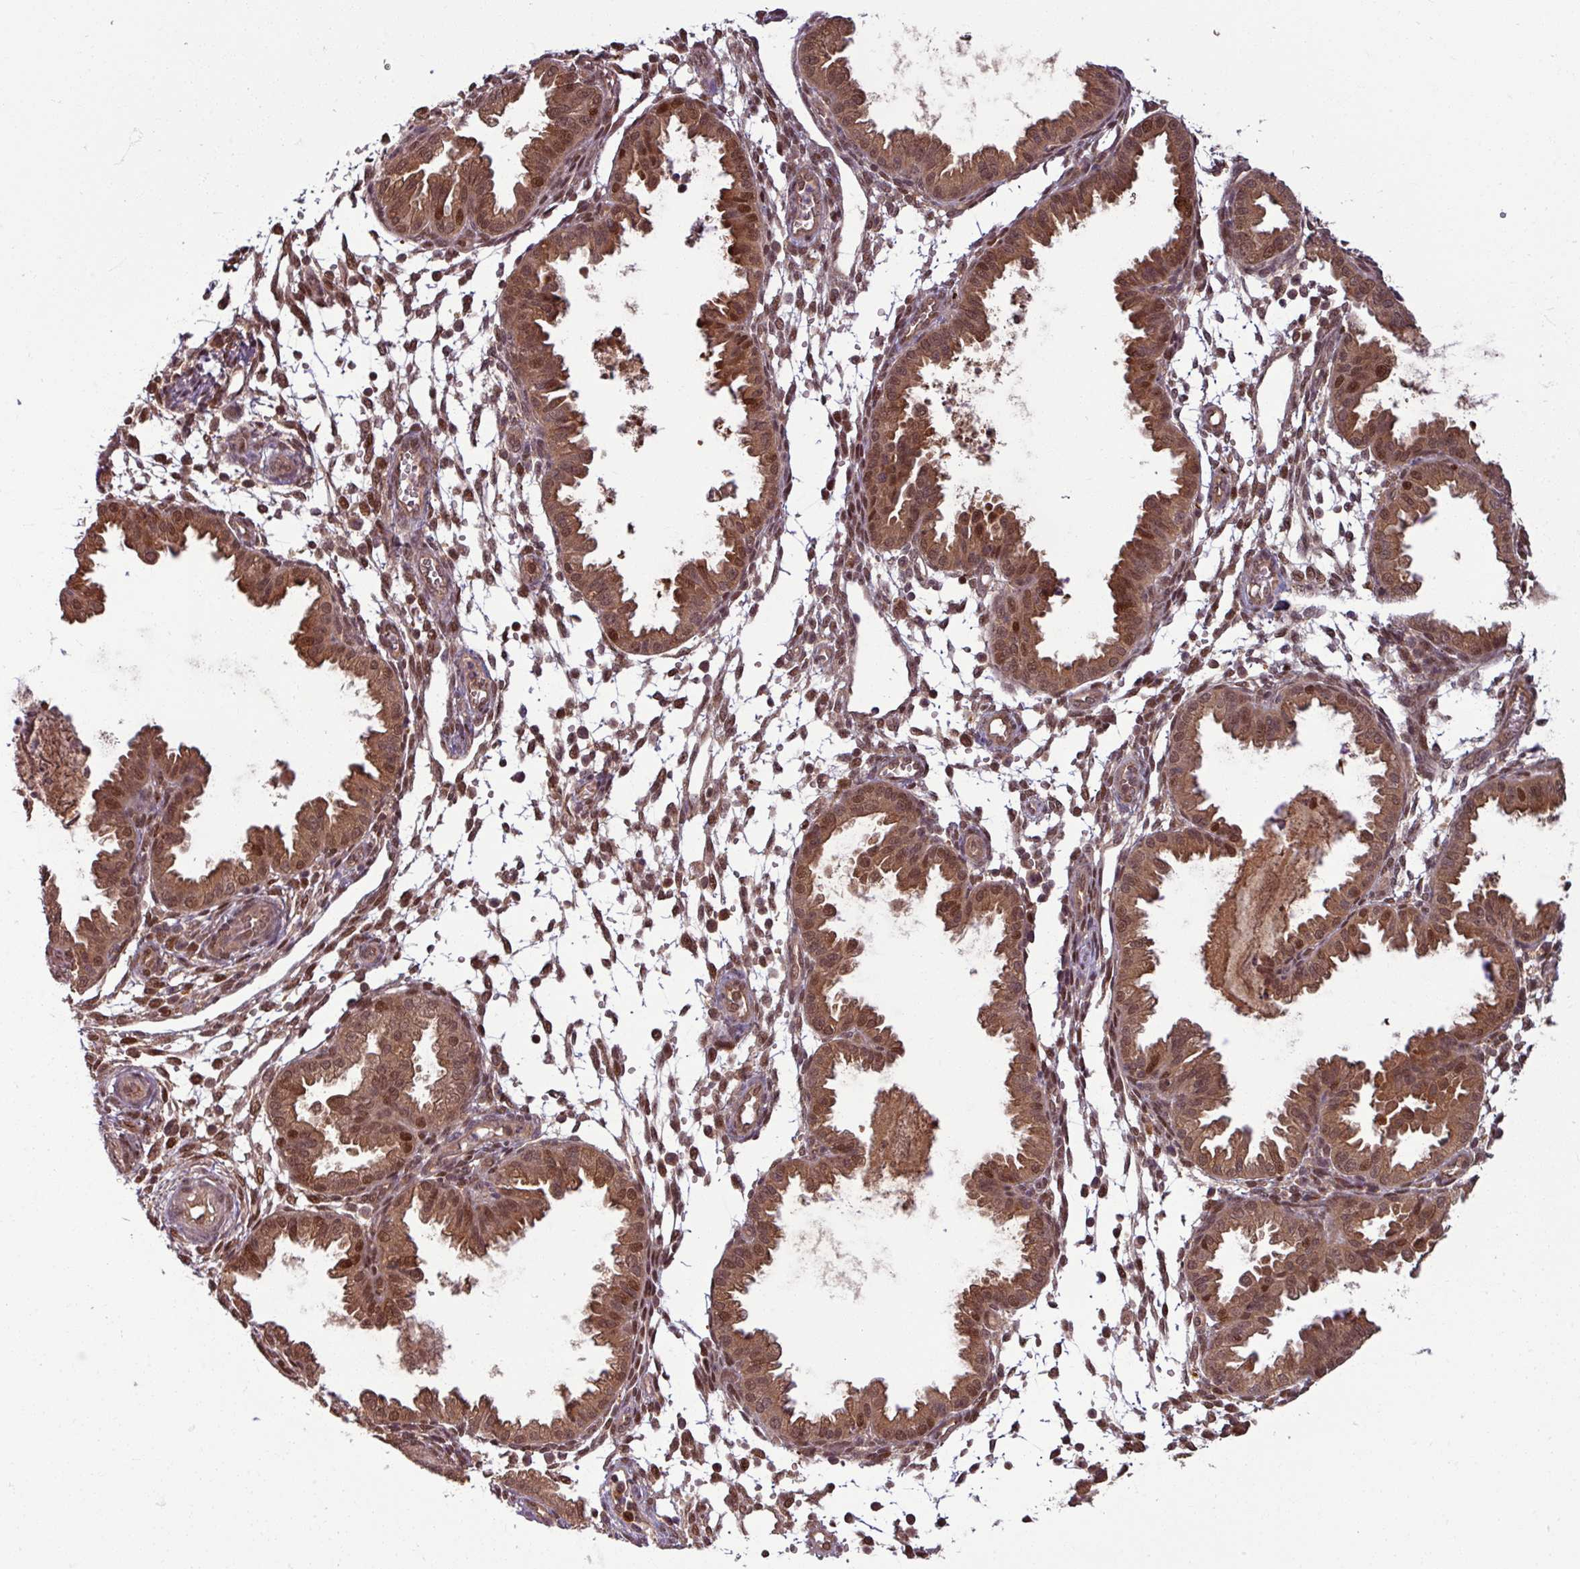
{"staining": {"intensity": "moderate", "quantity": "<25%", "location": "cytoplasmic/membranous,nuclear"}, "tissue": "endometrium", "cell_type": "Cells in endometrial stroma", "image_type": "normal", "snomed": [{"axis": "morphology", "description": "Normal tissue, NOS"}, {"axis": "topography", "description": "Endometrium"}], "caption": "This is an image of immunohistochemistry staining of unremarkable endometrium, which shows moderate positivity in the cytoplasmic/membranous,nuclear of cells in endometrial stroma.", "gene": "KCTD11", "patient": {"sex": "female", "age": 33}}